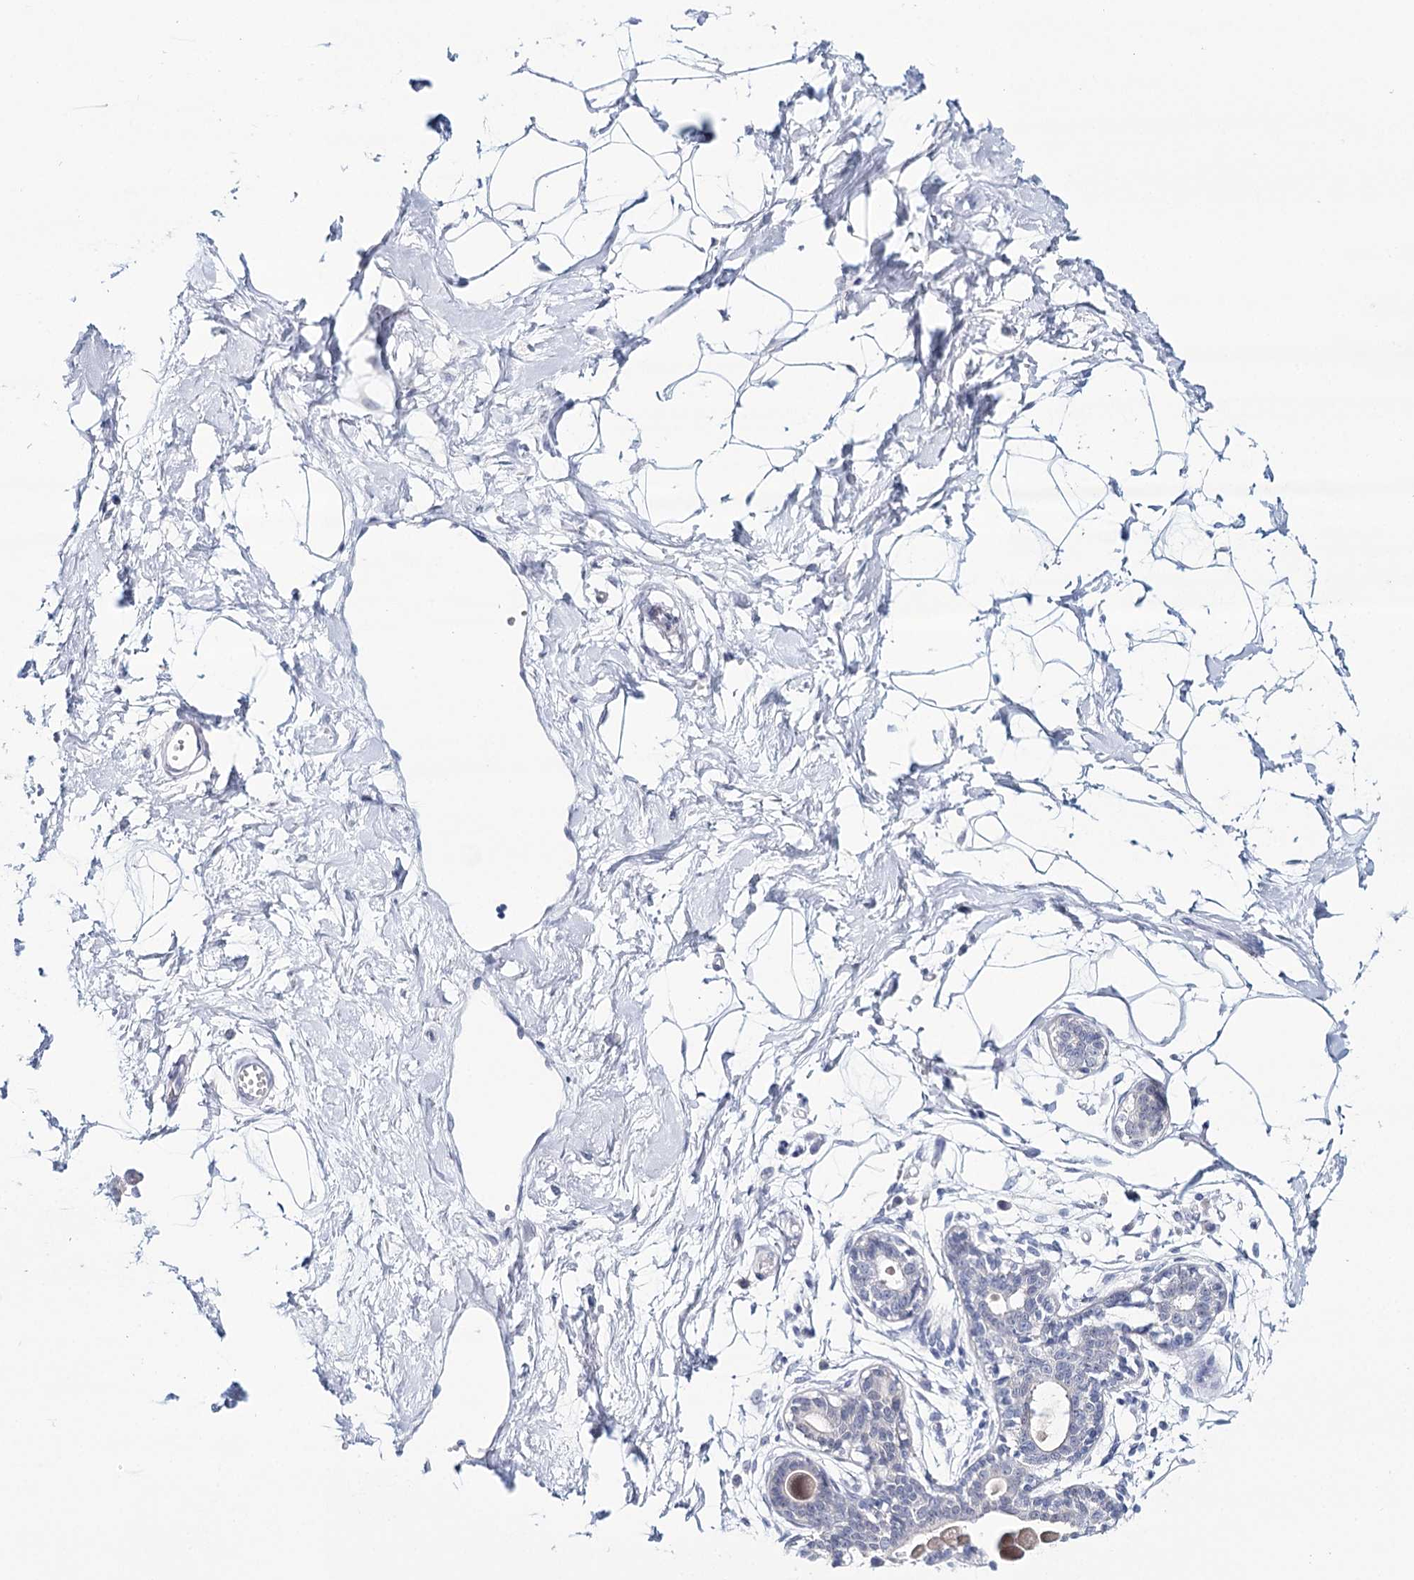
{"staining": {"intensity": "negative", "quantity": "none", "location": "none"}, "tissue": "breast", "cell_type": "Adipocytes", "image_type": "normal", "snomed": [{"axis": "morphology", "description": "Normal tissue, NOS"}, {"axis": "topography", "description": "Breast"}], "caption": "An IHC micrograph of normal breast is shown. There is no staining in adipocytes of breast. (DAB (3,3'-diaminobenzidine) immunohistochemistry with hematoxylin counter stain).", "gene": "HSPA4L", "patient": {"sex": "female", "age": 45}}